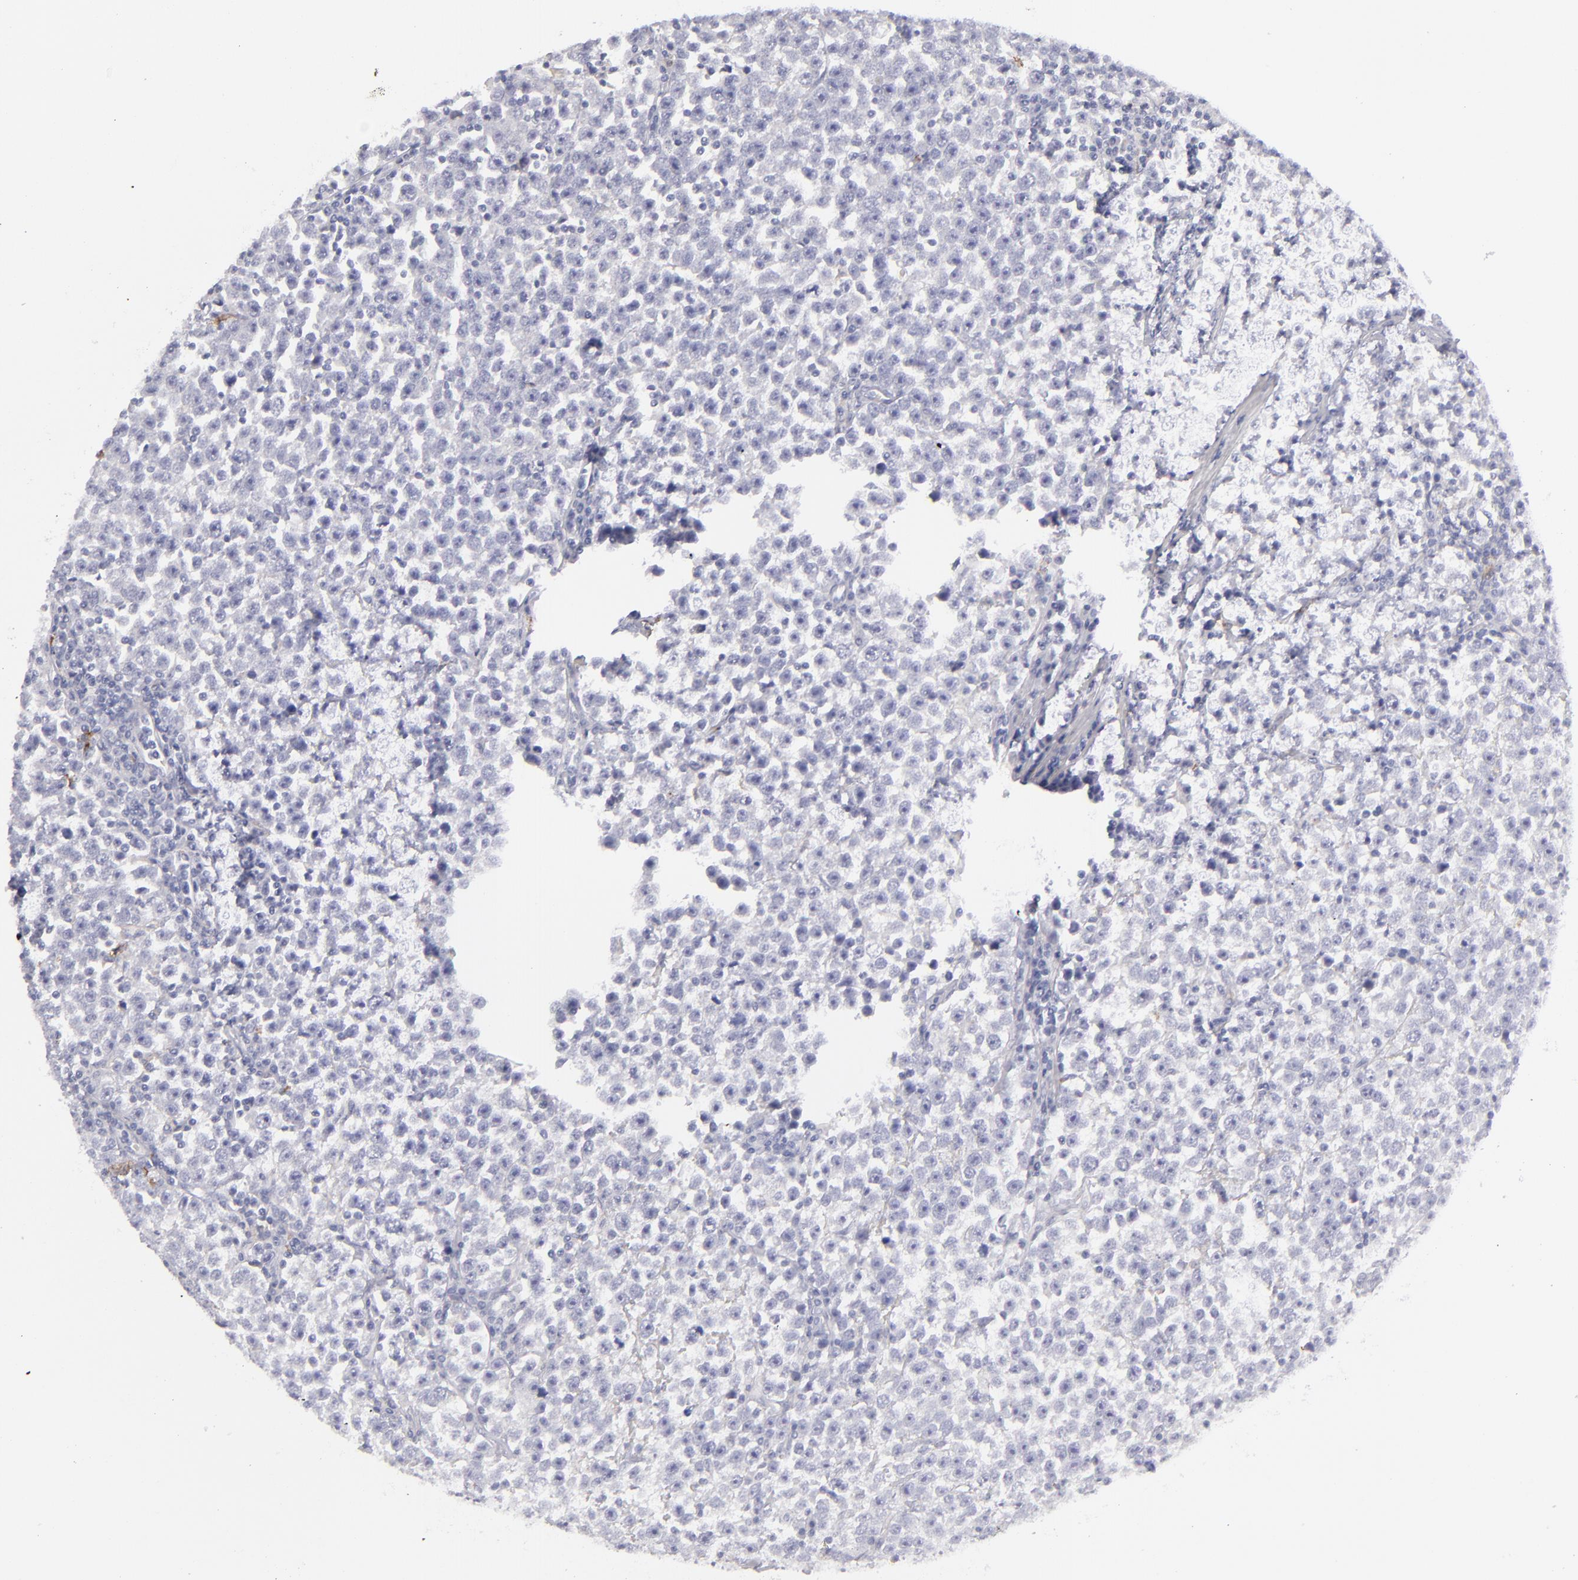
{"staining": {"intensity": "negative", "quantity": "none", "location": "none"}, "tissue": "testis cancer", "cell_type": "Tumor cells", "image_type": "cancer", "snomed": [{"axis": "morphology", "description": "Seminoma, NOS"}, {"axis": "topography", "description": "Testis"}], "caption": "Testis seminoma stained for a protein using immunohistochemistry reveals no staining tumor cells.", "gene": "ANPEP", "patient": {"sex": "male", "age": 43}}